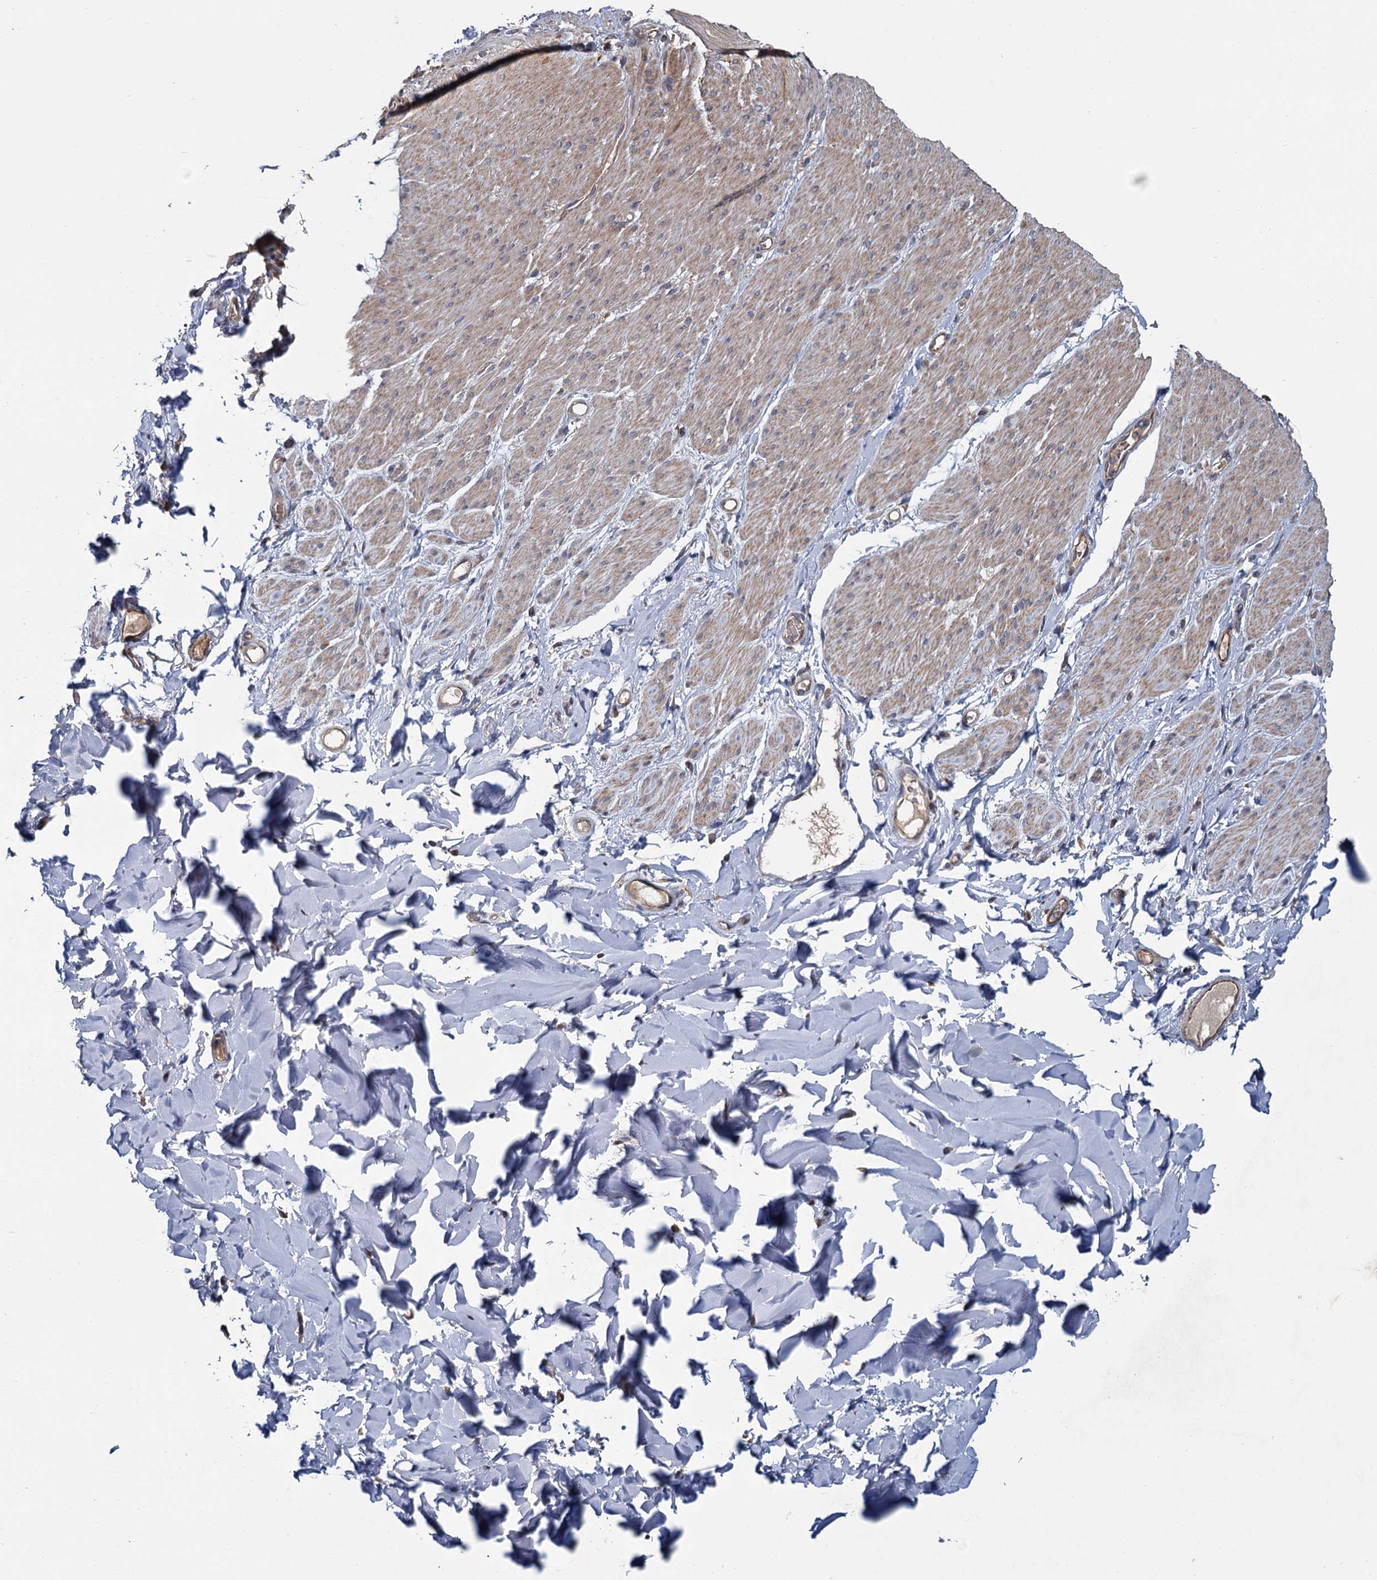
{"staining": {"intensity": "negative", "quantity": "none", "location": "none"}, "tissue": "adipose tissue", "cell_type": "Adipocytes", "image_type": "normal", "snomed": [{"axis": "morphology", "description": "Normal tissue, NOS"}, {"axis": "topography", "description": "Colon"}, {"axis": "topography", "description": "Peripheral nerve tissue"}], "caption": "DAB (3,3'-diaminobenzidine) immunohistochemical staining of benign human adipose tissue shows no significant staining in adipocytes.", "gene": "MTRR", "patient": {"sex": "female", "age": 61}}